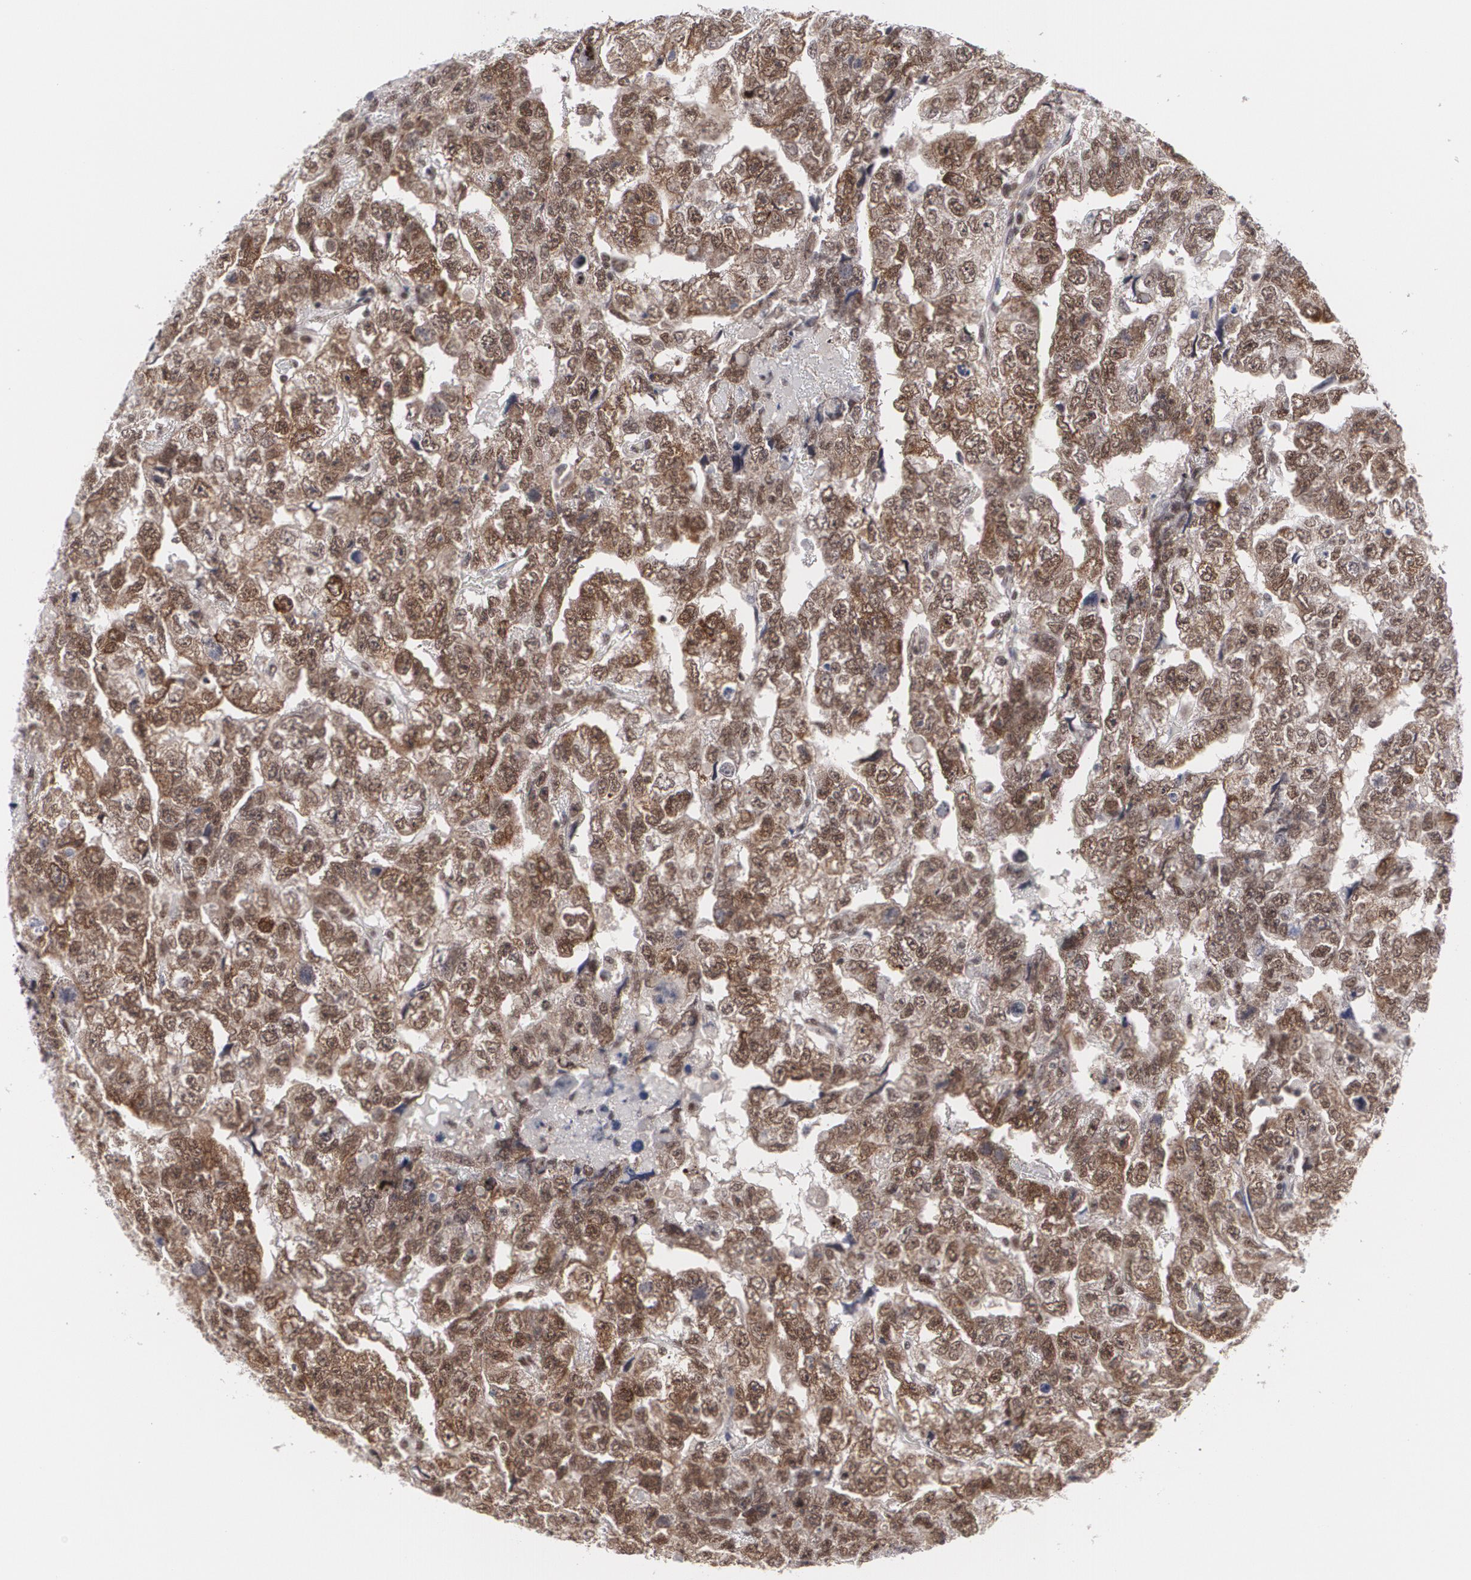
{"staining": {"intensity": "strong", "quantity": ">75%", "location": "cytoplasmic/membranous,nuclear"}, "tissue": "testis cancer", "cell_type": "Tumor cells", "image_type": "cancer", "snomed": [{"axis": "morphology", "description": "Carcinoma, Embryonal, NOS"}, {"axis": "topography", "description": "Testis"}], "caption": "Testis cancer (embryonal carcinoma) stained for a protein (brown) shows strong cytoplasmic/membranous and nuclear positive positivity in approximately >75% of tumor cells.", "gene": "MCL1", "patient": {"sex": "male", "age": 36}}